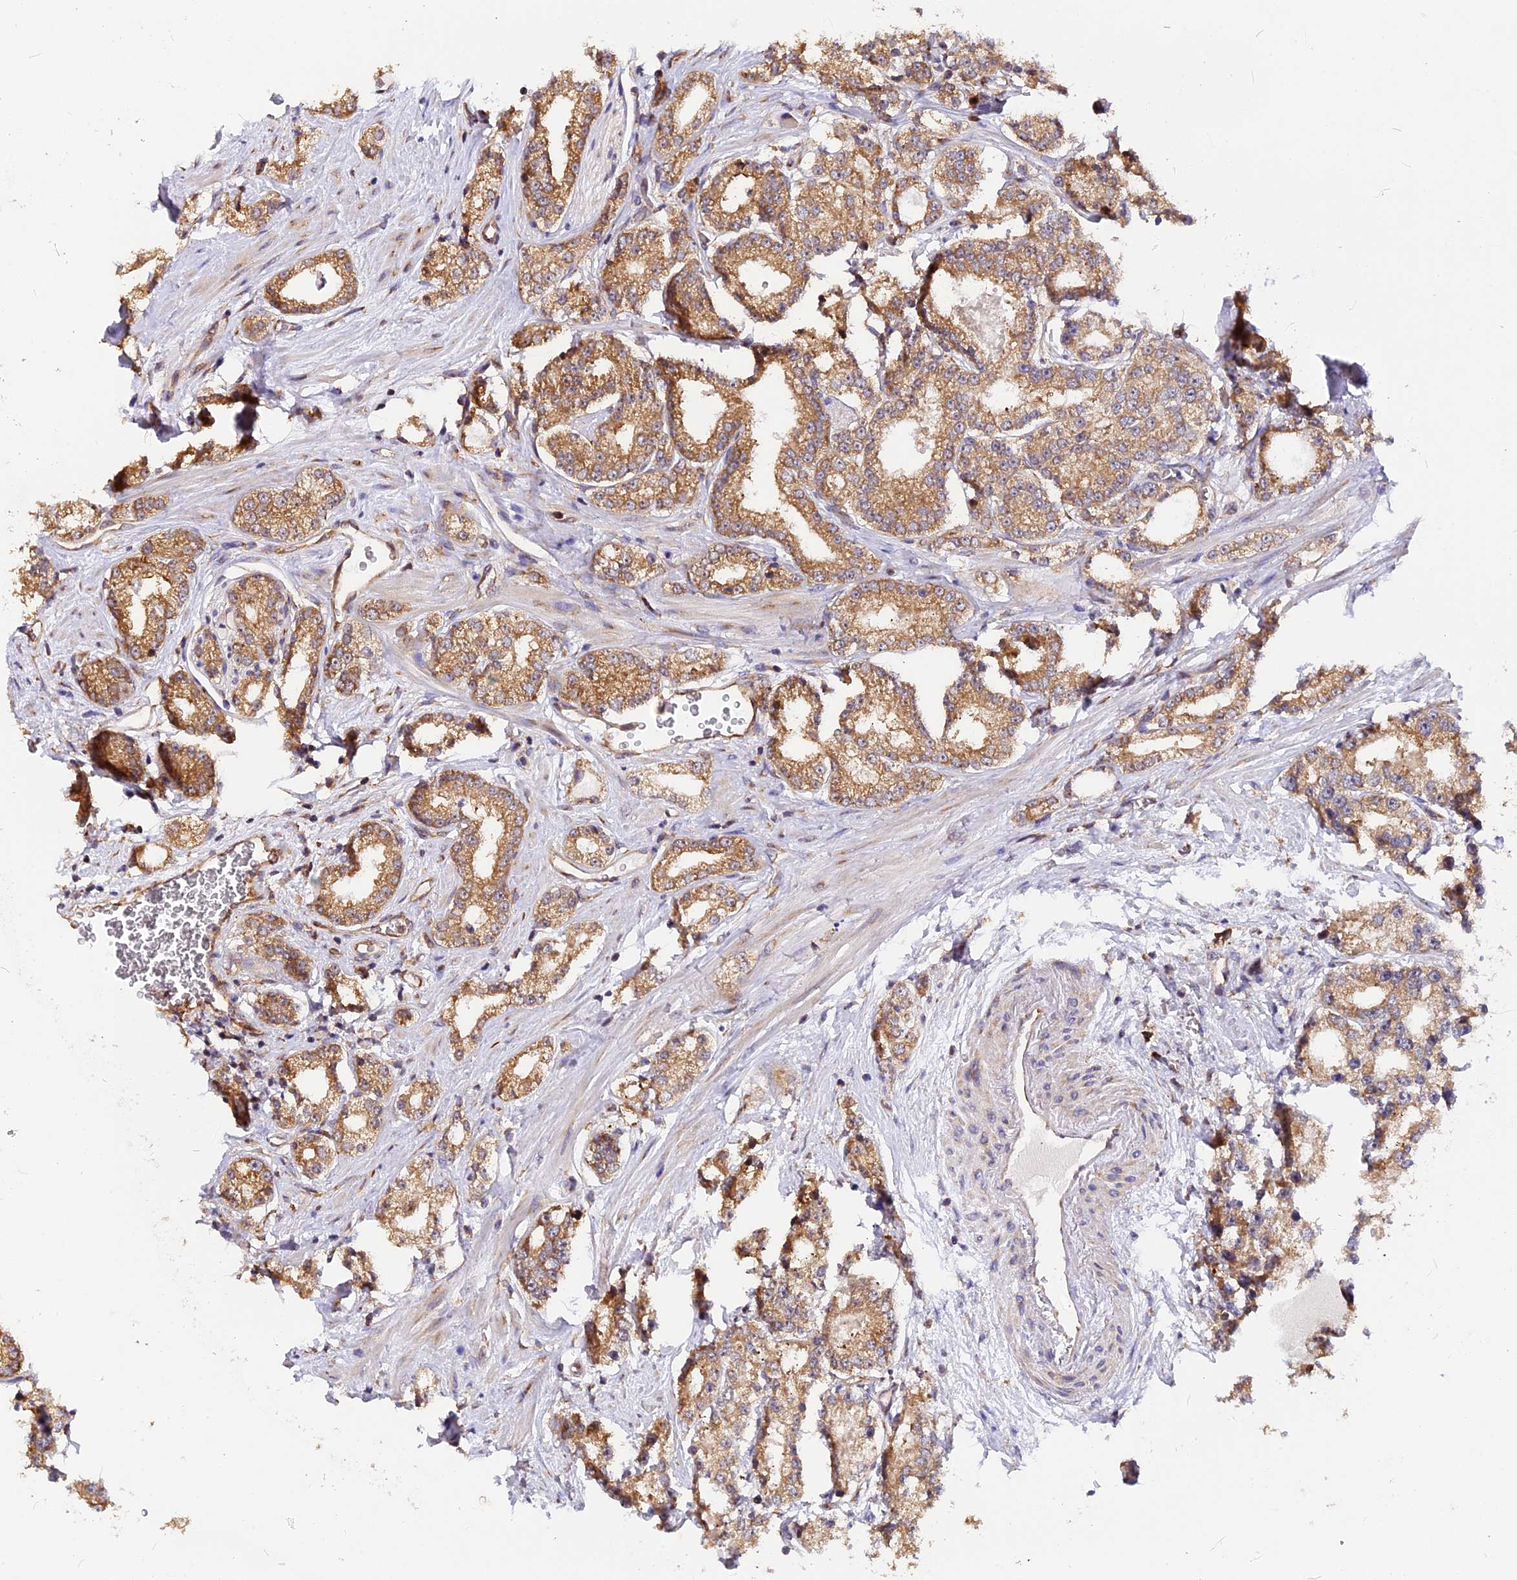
{"staining": {"intensity": "moderate", "quantity": ">75%", "location": "cytoplasmic/membranous"}, "tissue": "prostate cancer", "cell_type": "Tumor cells", "image_type": "cancer", "snomed": [{"axis": "morphology", "description": "Normal tissue, NOS"}, {"axis": "morphology", "description": "Adenocarcinoma, High grade"}, {"axis": "topography", "description": "Prostate"}], "caption": "Immunohistochemical staining of prostate cancer (adenocarcinoma (high-grade)) exhibits medium levels of moderate cytoplasmic/membranous protein staining in approximately >75% of tumor cells.", "gene": "GNPTAB", "patient": {"sex": "male", "age": 83}}